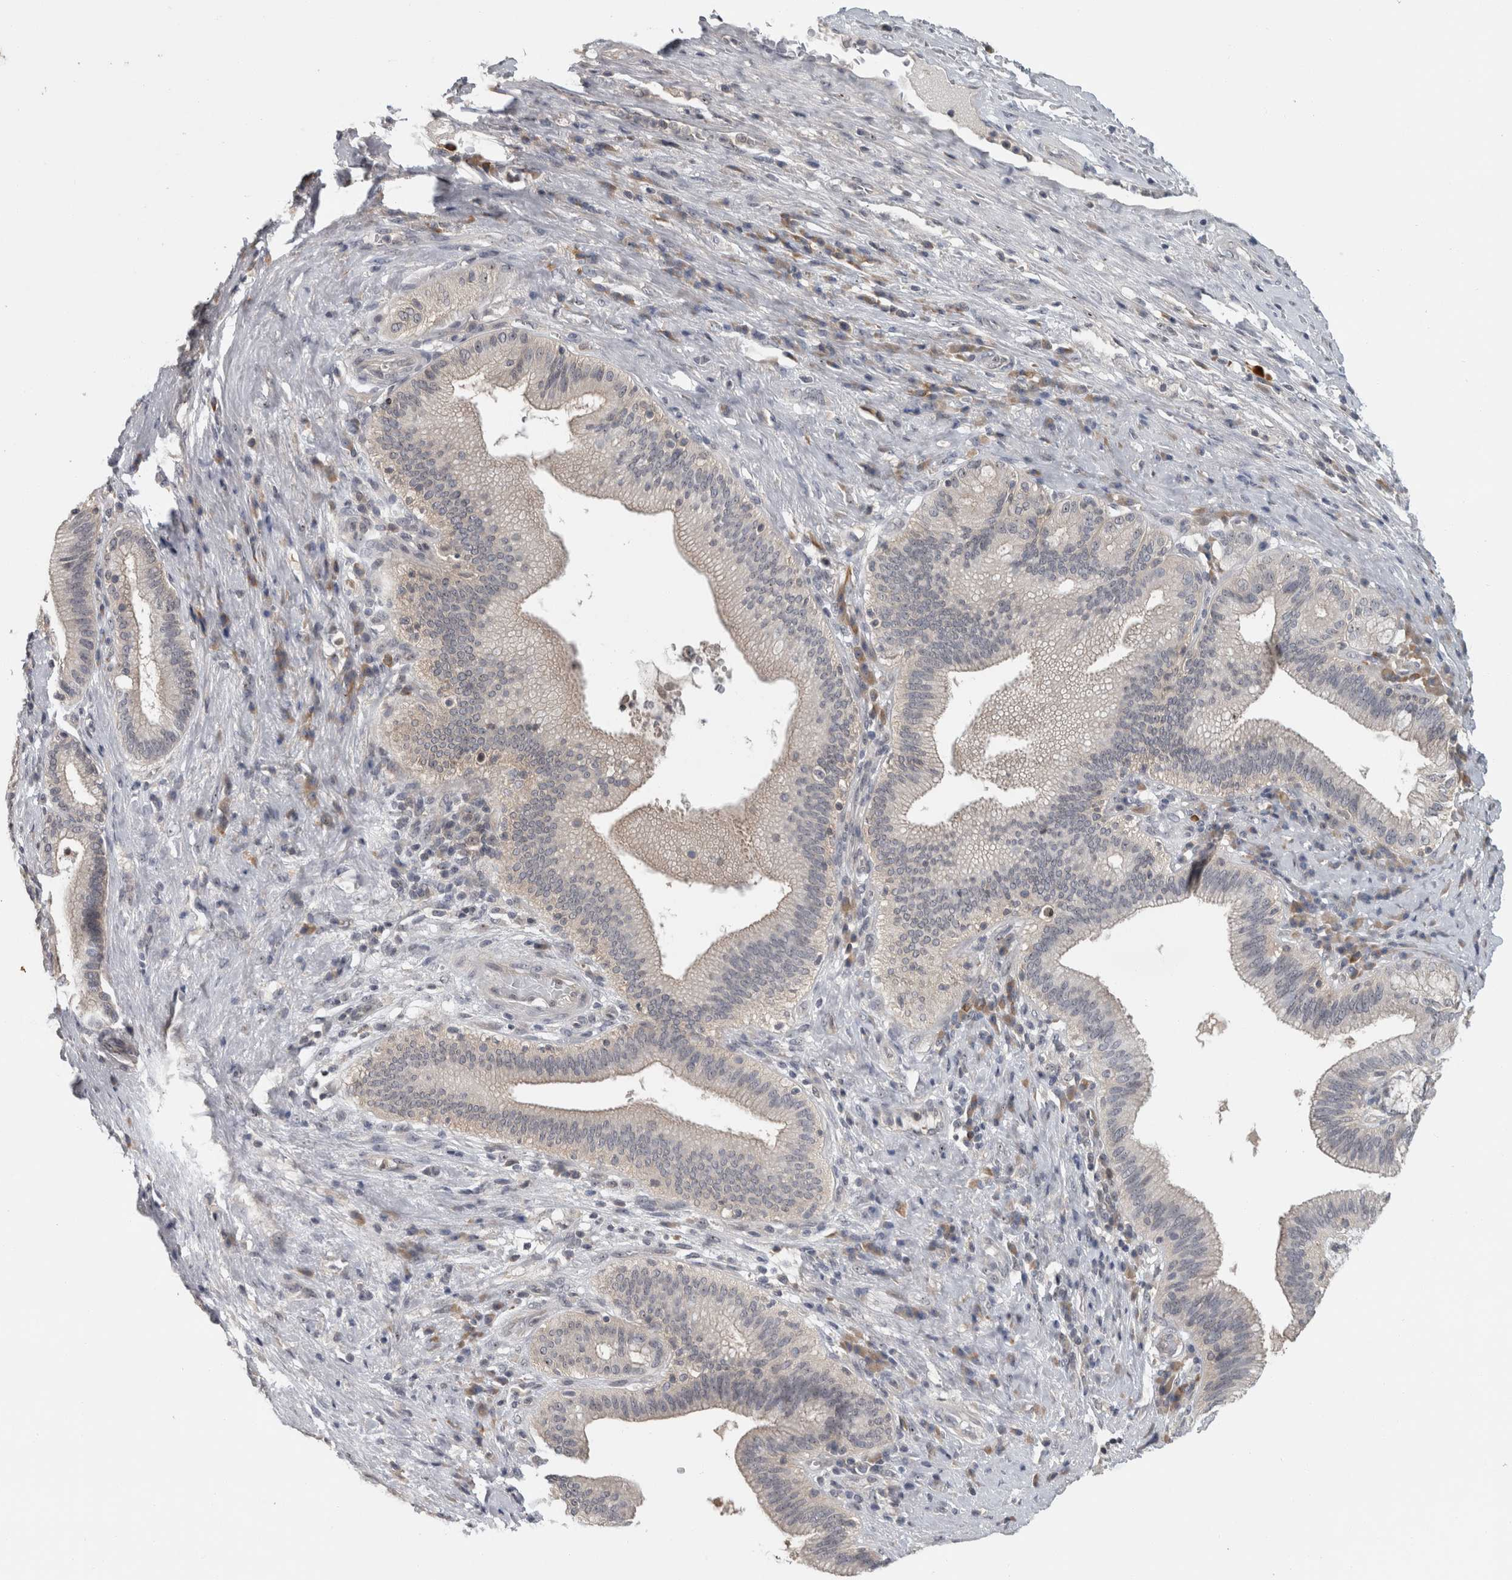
{"staining": {"intensity": "moderate", "quantity": "<25%", "location": "nuclear"}, "tissue": "liver cancer", "cell_type": "Tumor cells", "image_type": "cancer", "snomed": [{"axis": "morphology", "description": "Normal tissue, NOS"}, {"axis": "morphology", "description": "Cholangiocarcinoma"}, {"axis": "topography", "description": "Liver"}, {"axis": "topography", "description": "Peripheral nerve tissue"}], "caption": "IHC micrograph of liver cholangiocarcinoma stained for a protein (brown), which reveals low levels of moderate nuclear positivity in about <25% of tumor cells.", "gene": "RBM28", "patient": {"sex": "female", "age": 73}}